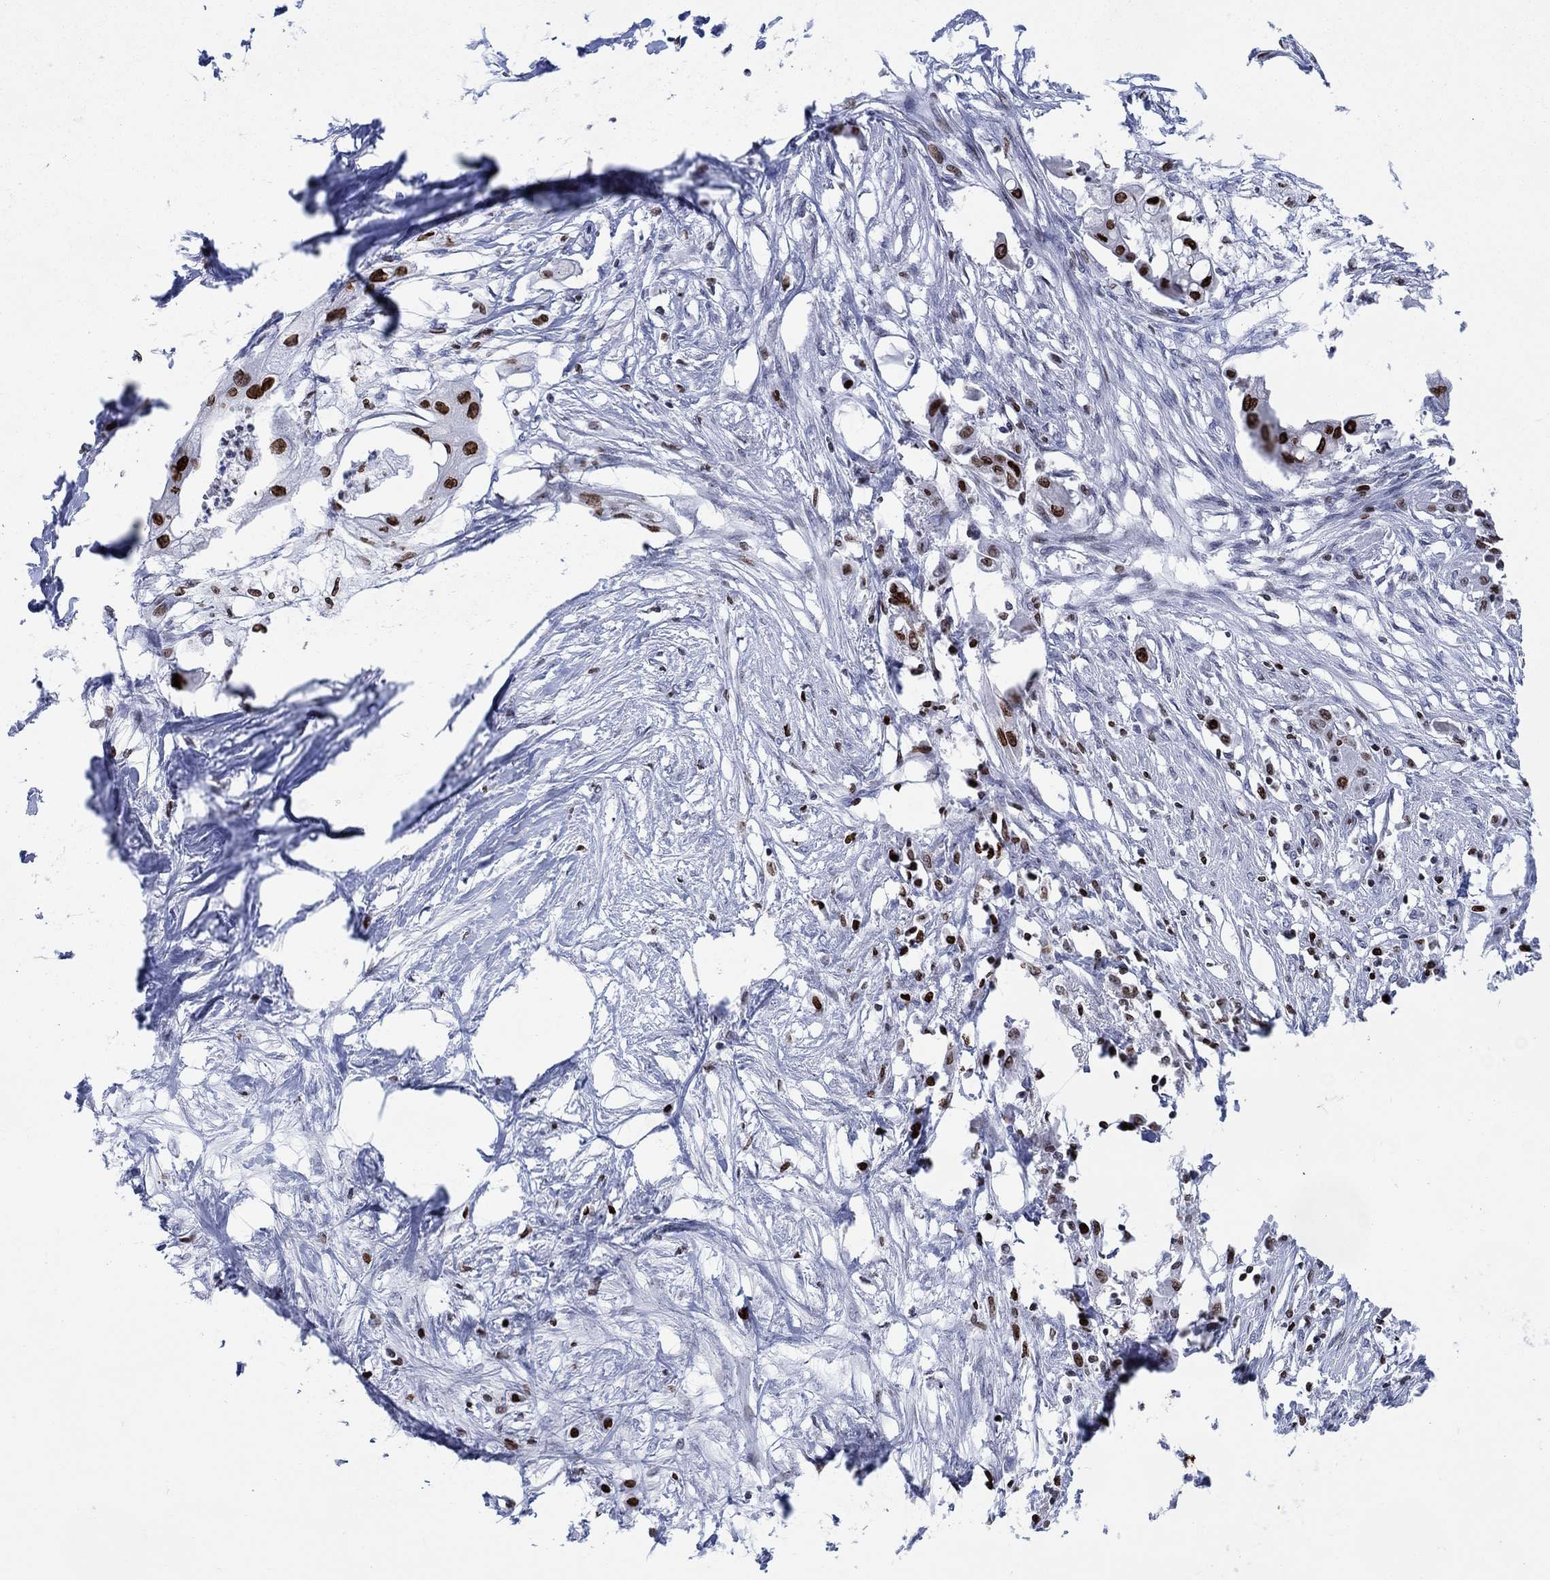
{"staining": {"intensity": "strong", "quantity": ">75%", "location": "nuclear"}, "tissue": "pancreatic cancer", "cell_type": "Tumor cells", "image_type": "cancer", "snomed": [{"axis": "morphology", "description": "Normal tissue, NOS"}, {"axis": "morphology", "description": "Adenocarcinoma, NOS"}, {"axis": "topography", "description": "Pancreas"}], "caption": "The micrograph shows staining of adenocarcinoma (pancreatic), revealing strong nuclear protein positivity (brown color) within tumor cells.", "gene": "HMGA1", "patient": {"sex": "female", "age": 58}}